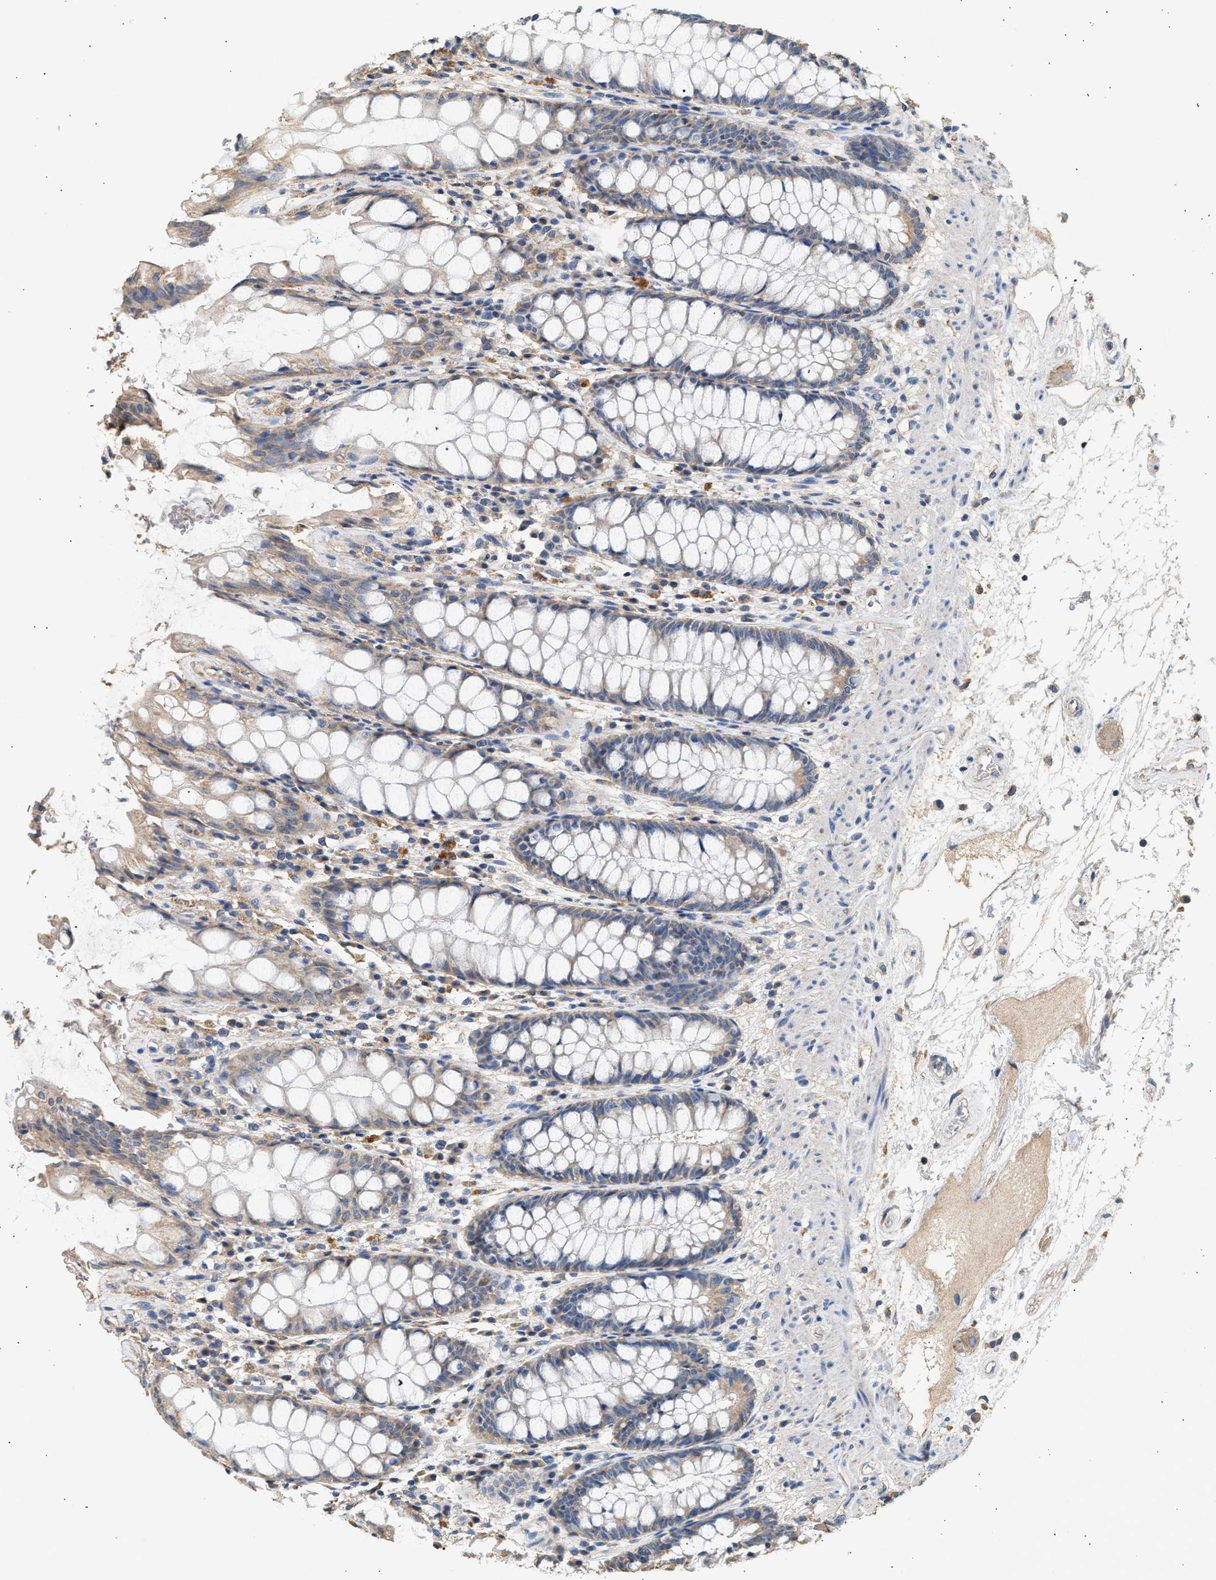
{"staining": {"intensity": "weak", "quantity": ">75%", "location": "cytoplasmic/membranous"}, "tissue": "rectum", "cell_type": "Glandular cells", "image_type": "normal", "snomed": [{"axis": "morphology", "description": "Normal tissue, NOS"}, {"axis": "topography", "description": "Rectum"}], "caption": "Normal rectum was stained to show a protein in brown. There is low levels of weak cytoplasmic/membranous positivity in approximately >75% of glandular cells.", "gene": "WDR31", "patient": {"sex": "male", "age": 64}}